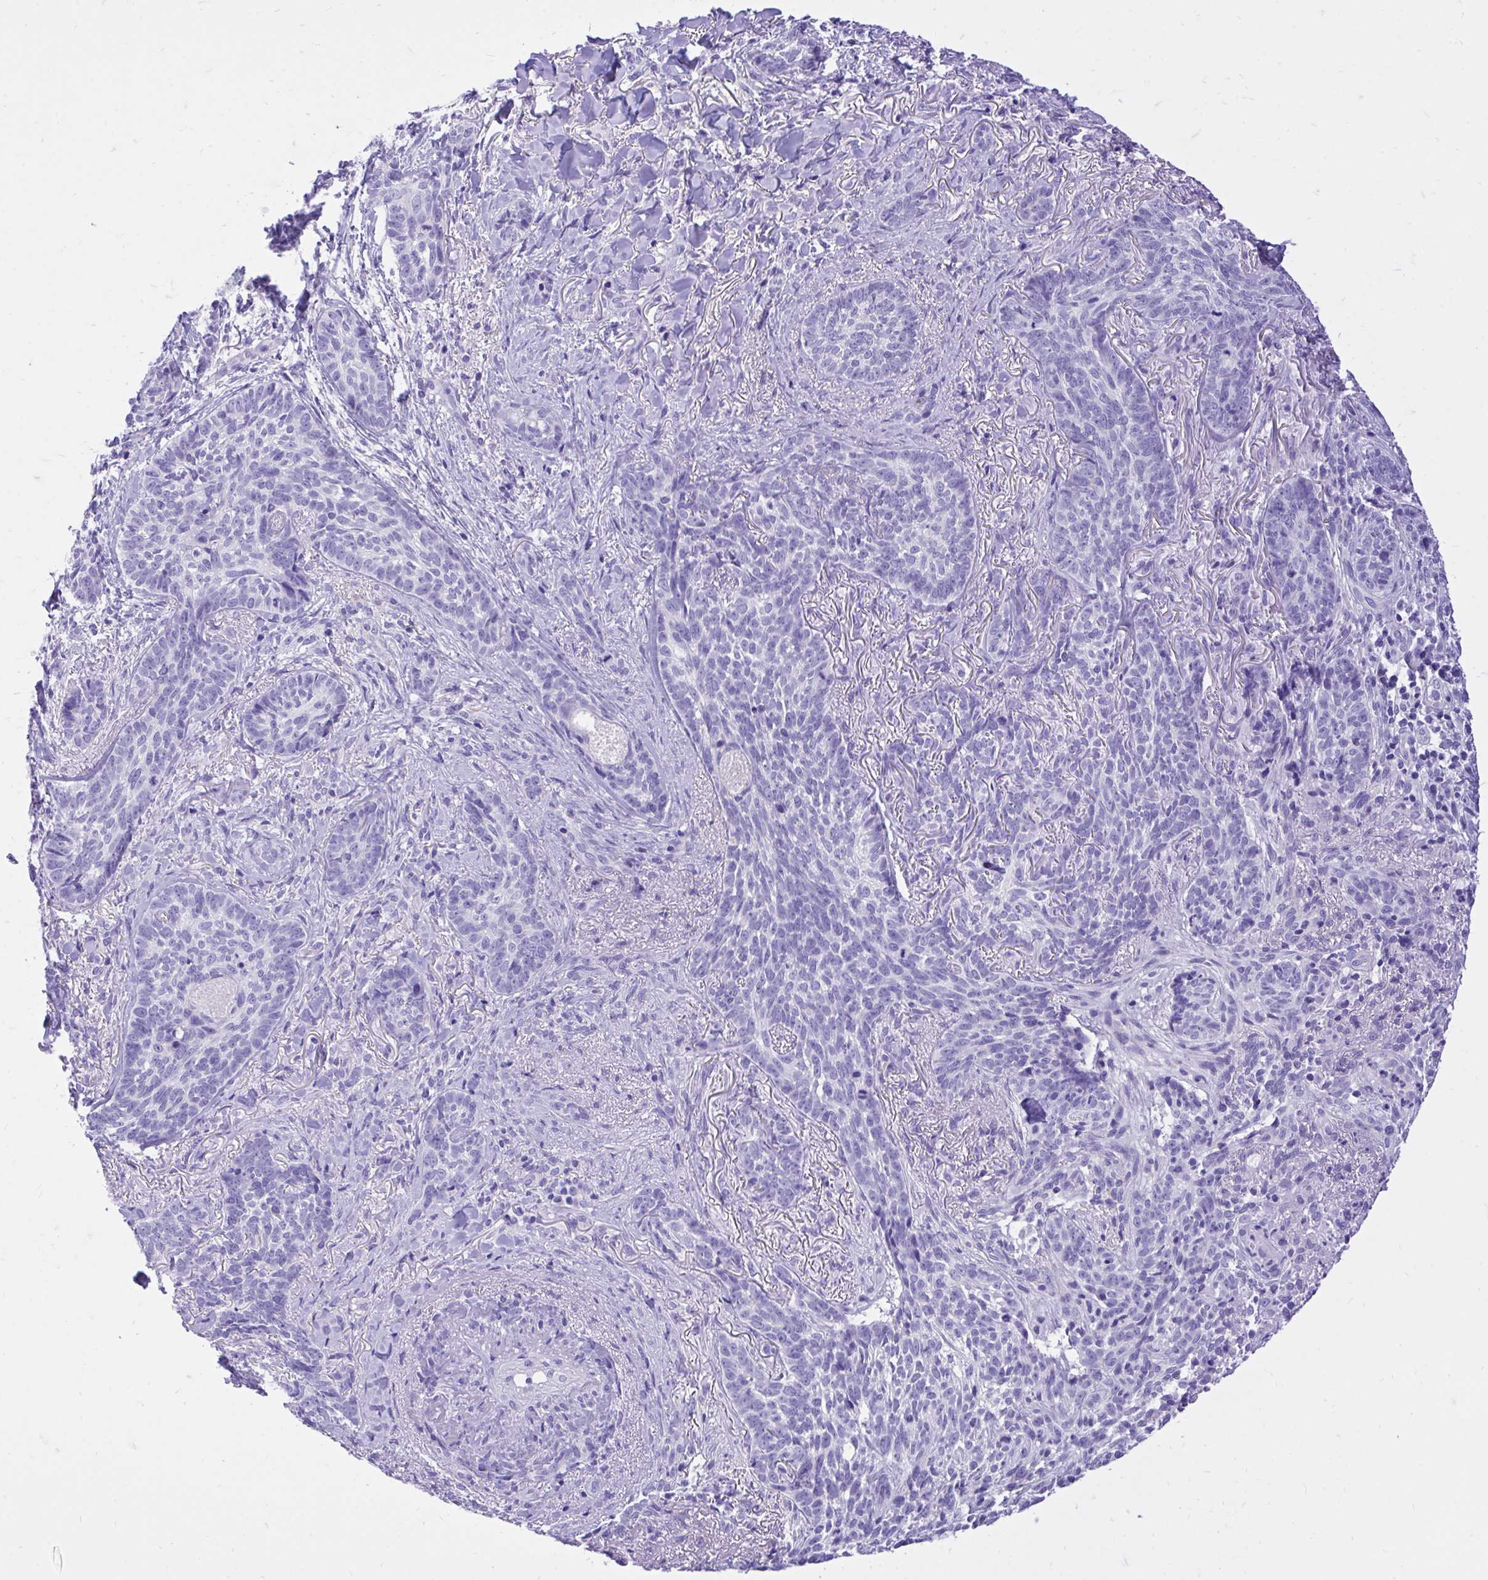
{"staining": {"intensity": "negative", "quantity": "none", "location": "none"}, "tissue": "skin cancer", "cell_type": "Tumor cells", "image_type": "cancer", "snomed": [{"axis": "morphology", "description": "Basal cell carcinoma"}, {"axis": "topography", "description": "Skin"}, {"axis": "topography", "description": "Skin of face"}], "caption": "DAB (3,3'-diaminobenzidine) immunohistochemical staining of skin basal cell carcinoma exhibits no significant staining in tumor cells.", "gene": "MON1A", "patient": {"sex": "male", "age": 88}}